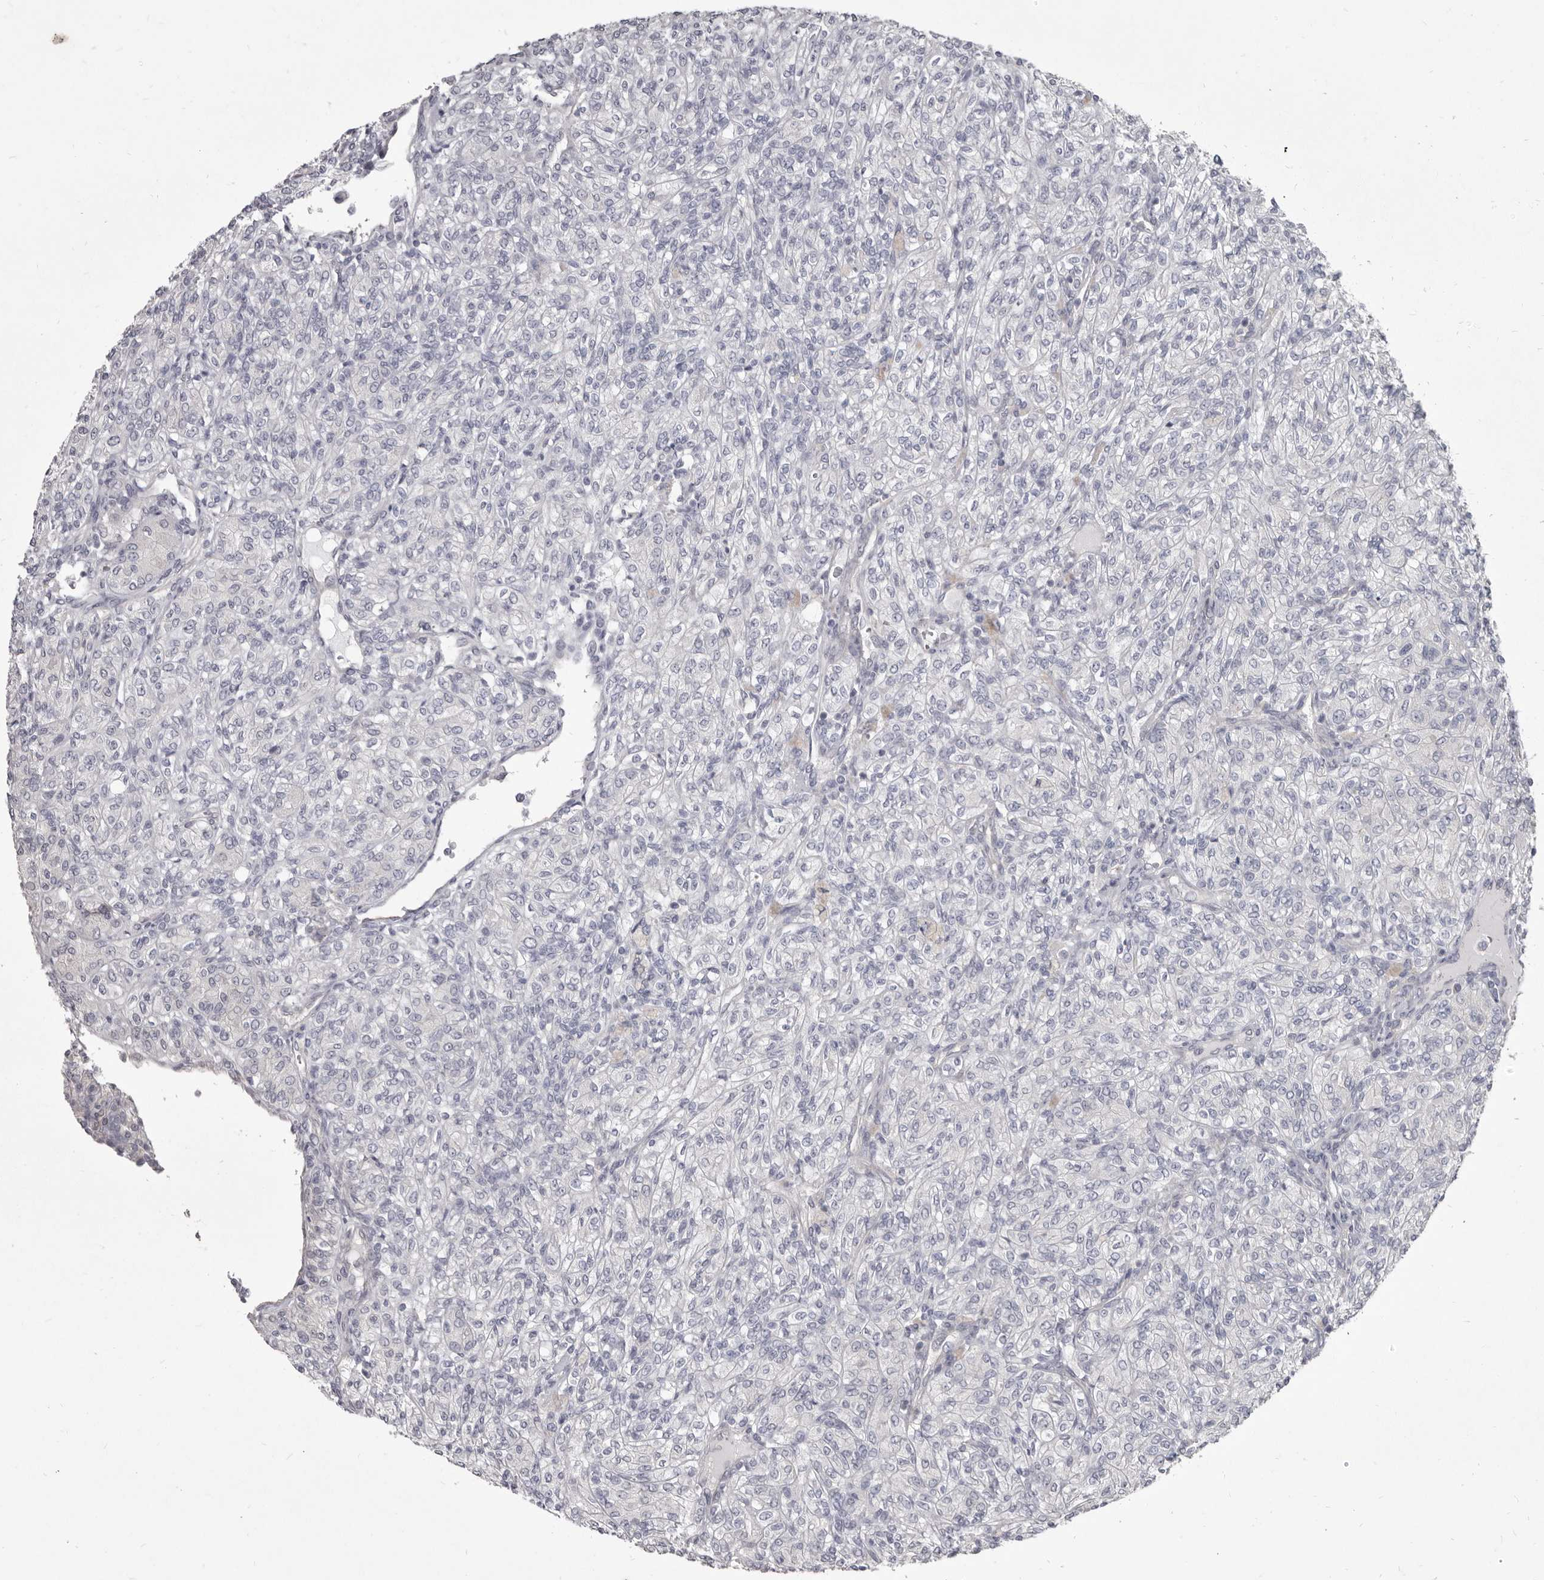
{"staining": {"intensity": "negative", "quantity": "none", "location": "none"}, "tissue": "renal cancer", "cell_type": "Tumor cells", "image_type": "cancer", "snomed": [{"axis": "morphology", "description": "Adenocarcinoma, NOS"}, {"axis": "topography", "description": "Kidney"}], "caption": "Renal cancer (adenocarcinoma) was stained to show a protein in brown. There is no significant staining in tumor cells. Brightfield microscopy of immunohistochemistry (IHC) stained with DAB (brown) and hematoxylin (blue), captured at high magnification.", "gene": "GSK3B", "patient": {"sex": "male", "age": 77}}